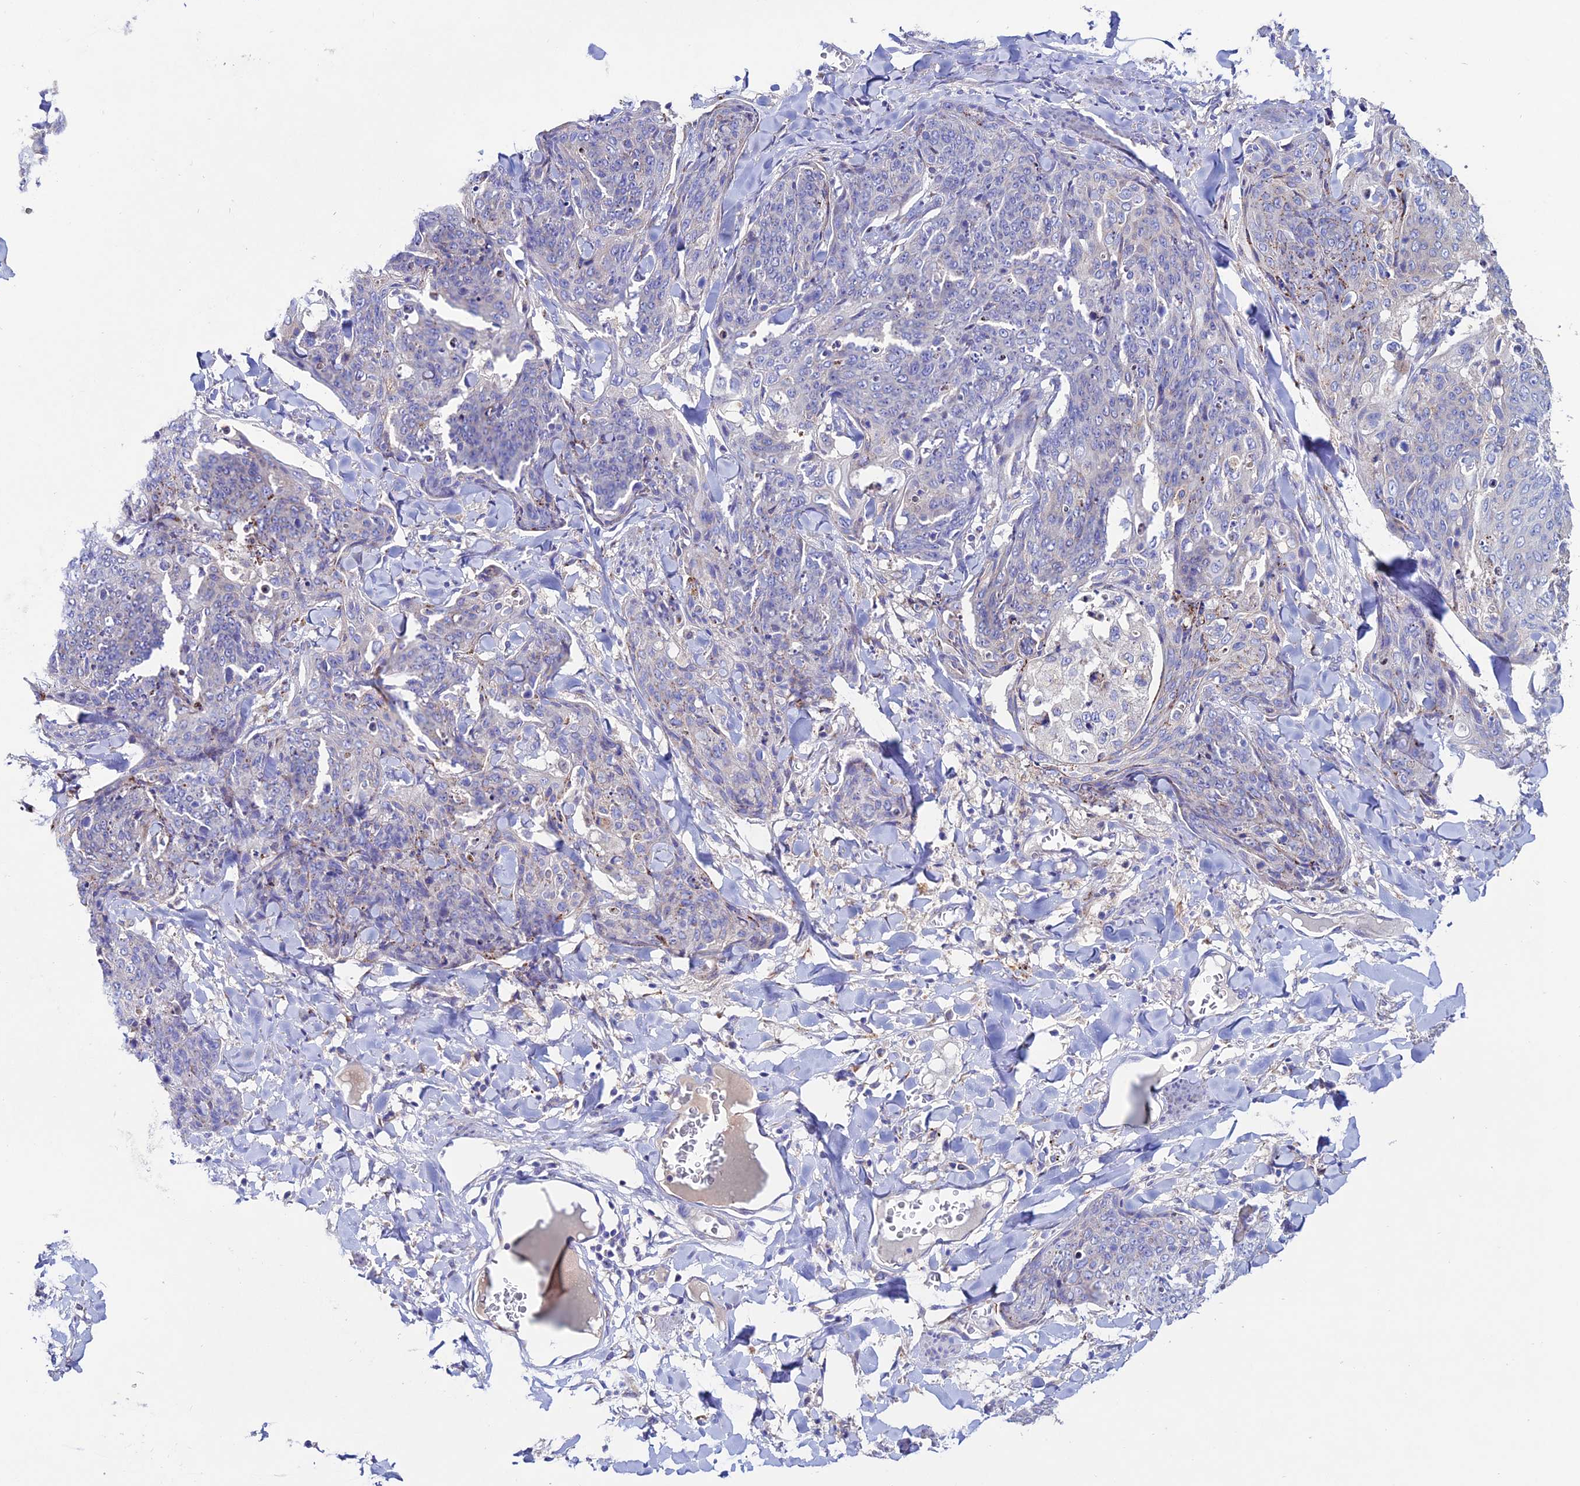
{"staining": {"intensity": "negative", "quantity": "none", "location": "none"}, "tissue": "skin cancer", "cell_type": "Tumor cells", "image_type": "cancer", "snomed": [{"axis": "morphology", "description": "Squamous cell carcinoma, NOS"}, {"axis": "topography", "description": "Skin"}, {"axis": "topography", "description": "Vulva"}], "caption": "Protein analysis of squamous cell carcinoma (skin) exhibits no significant staining in tumor cells.", "gene": "OR51Q1", "patient": {"sex": "female", "age": 85}}